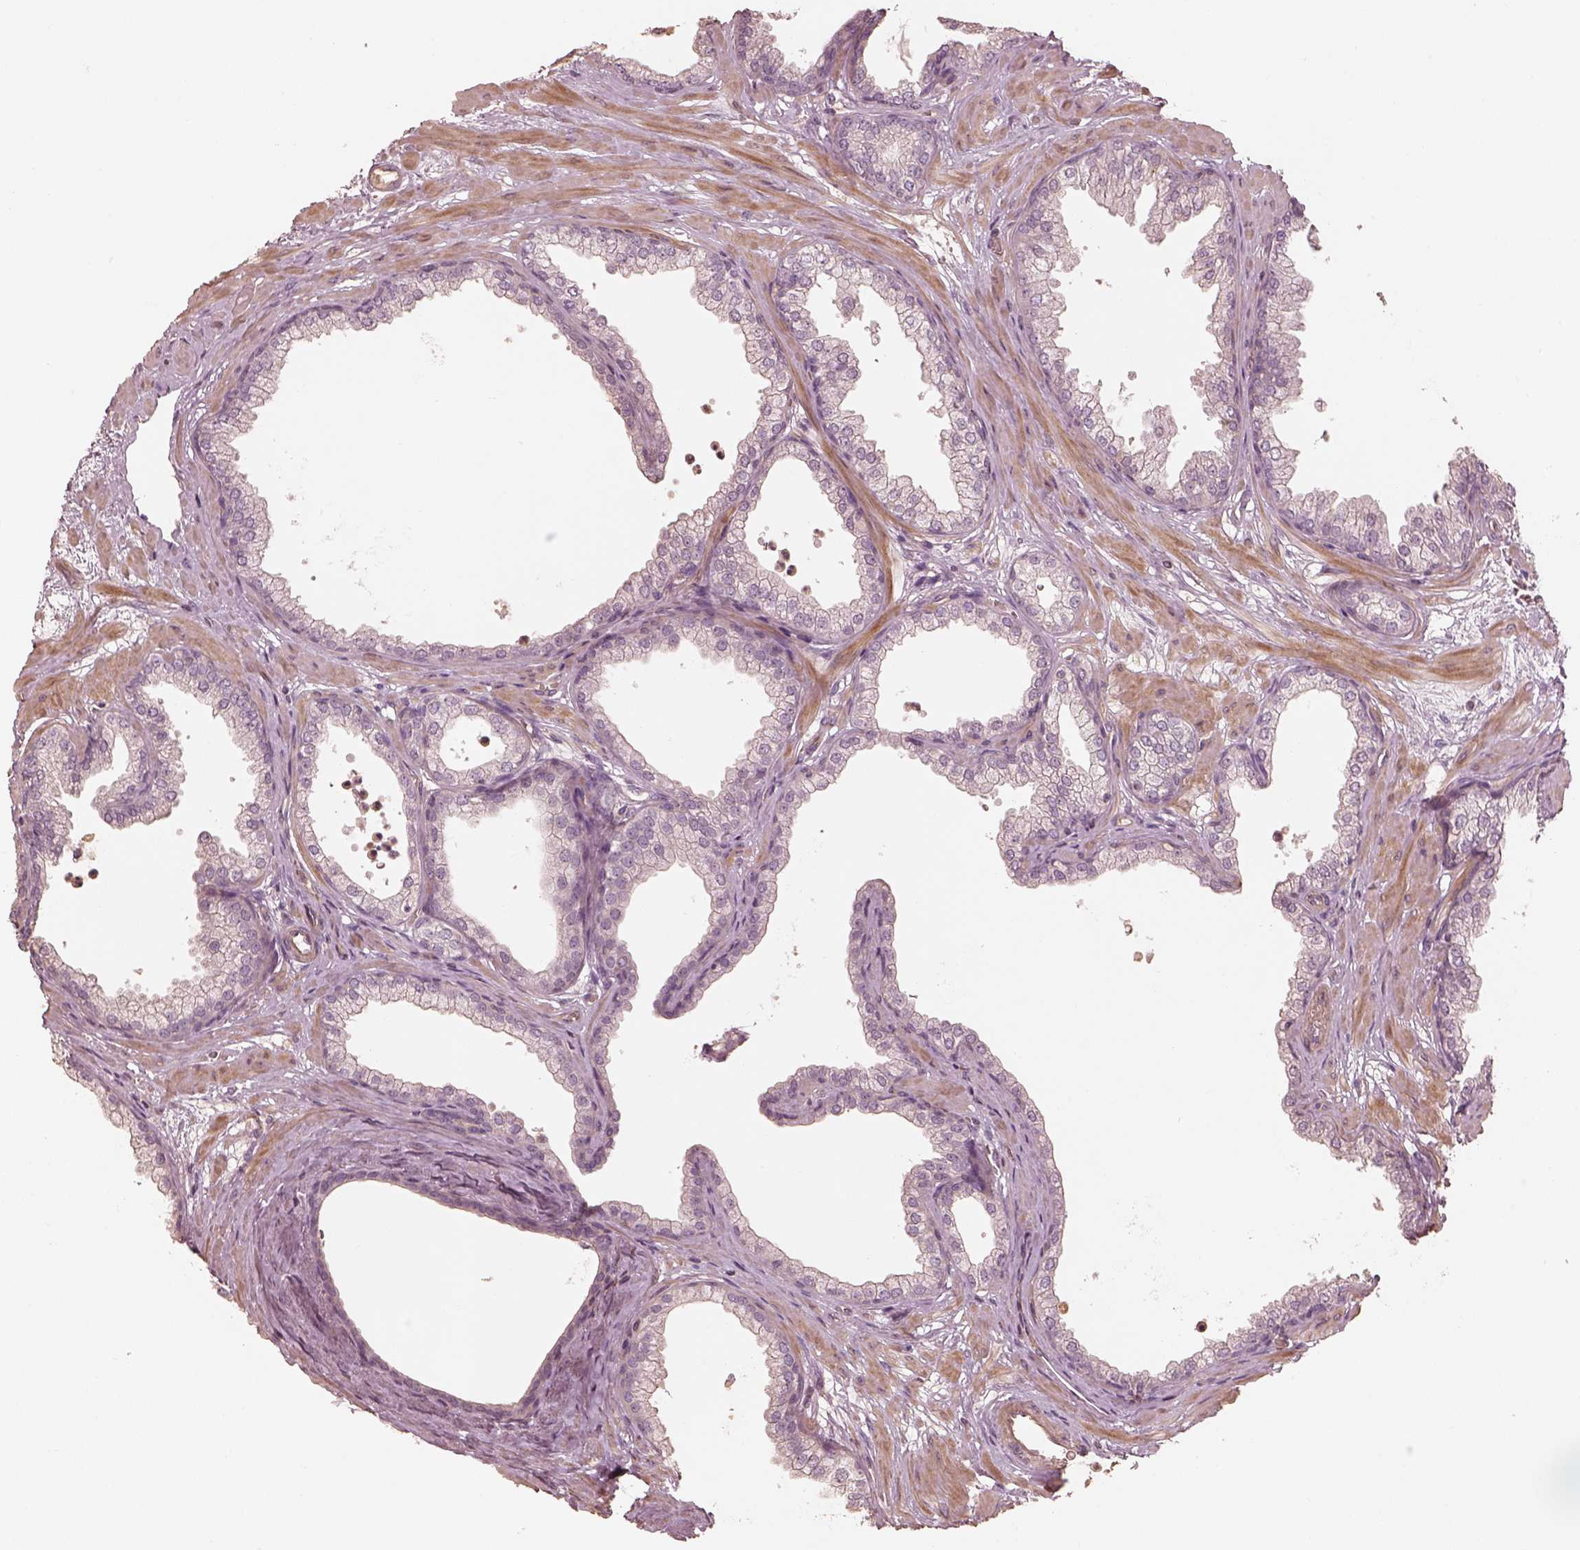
{"staining": {"intensity": "negative", "quantity": "none", "location": "none"}, "tissue": "prostate", "cell_type": "Glandular cells", "image_type": "normal", "snomed": [{"axis": "morphology", "description": "Normal tissue, NOS"}, {"axis": "topography", "description": "Prostate"}], "caption": "Glandular cells are negative for brown protein staining in benign prostate.", "gene": "OTOGL", "patient": {"sex": "male", "age": 37}}